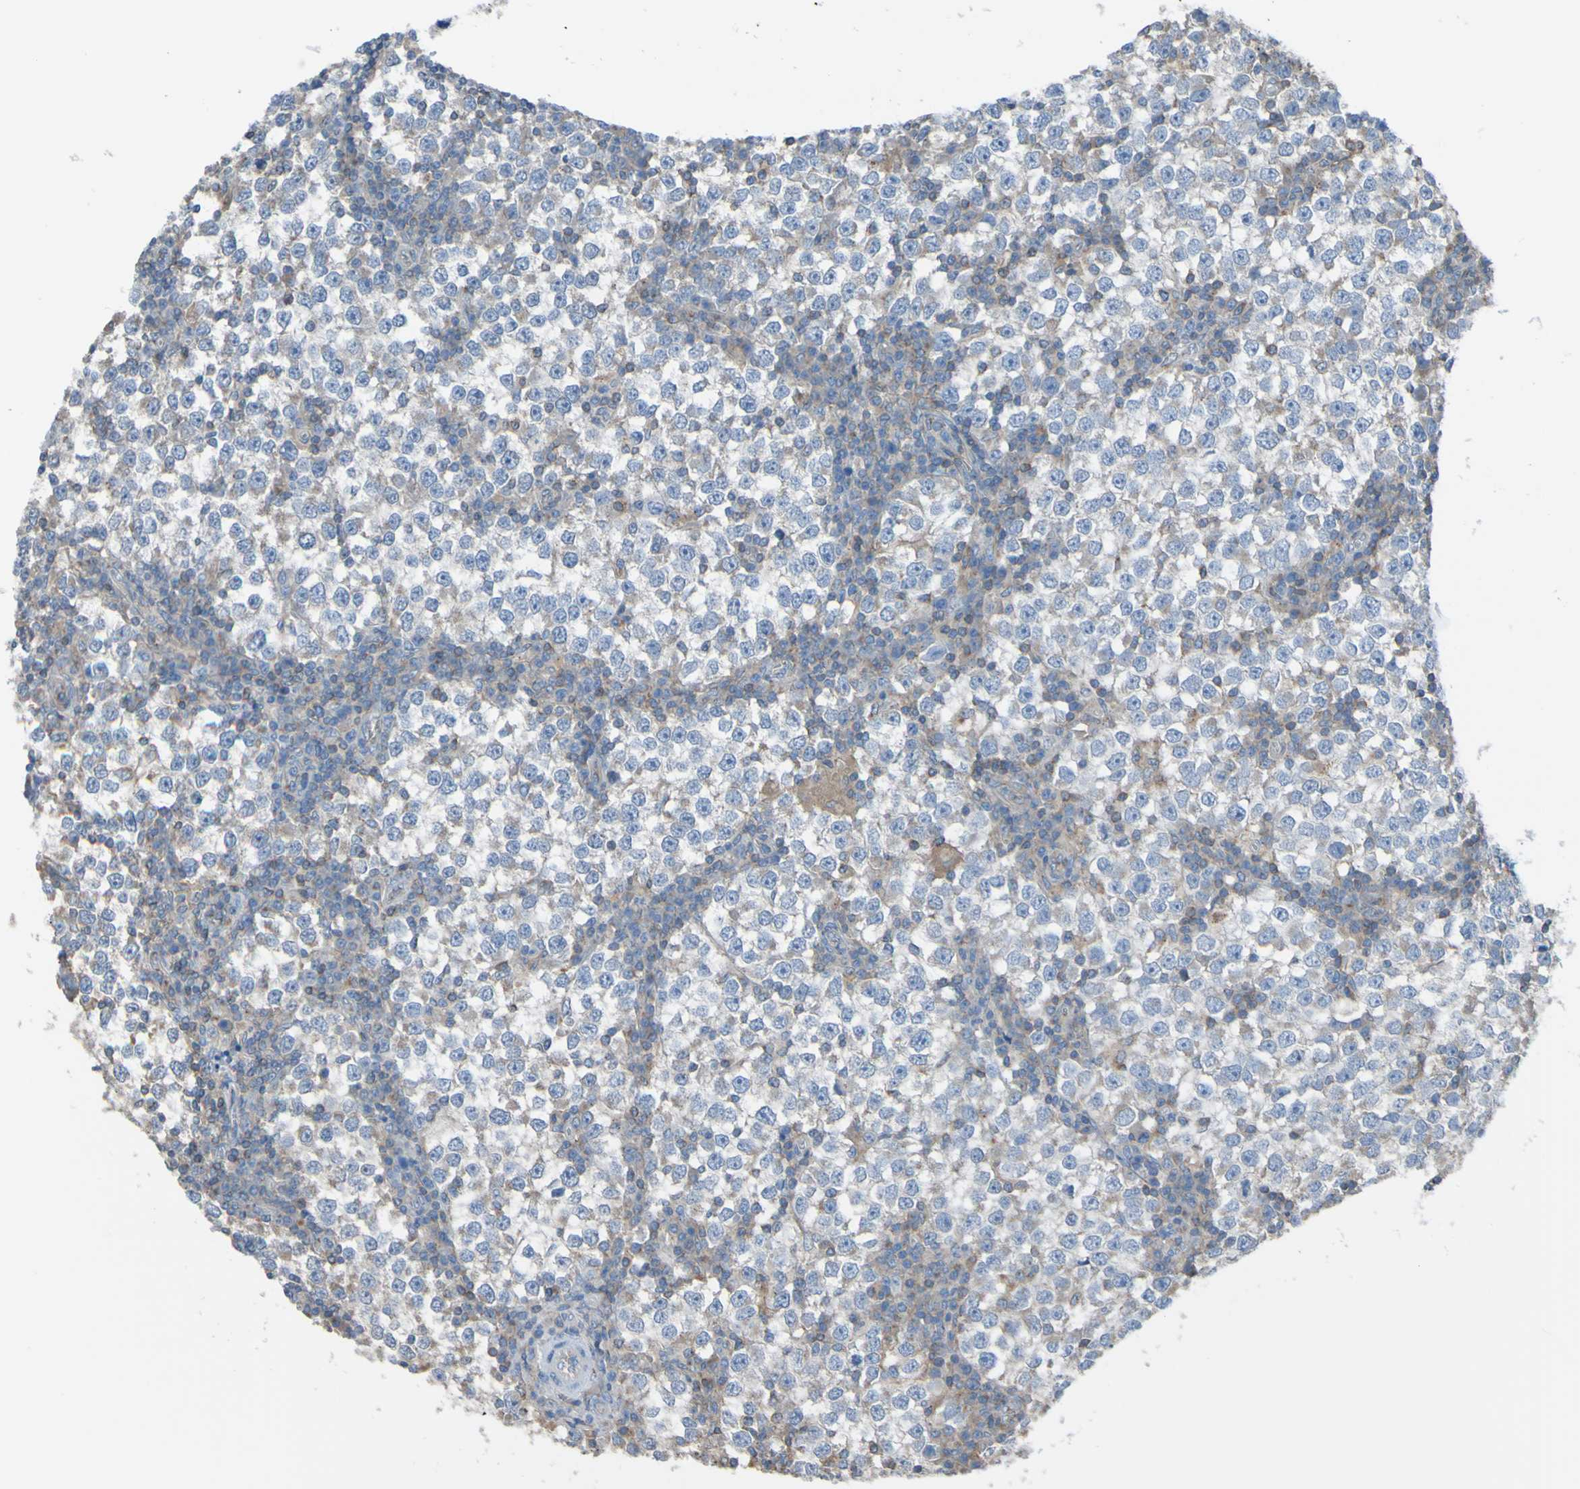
{"staining": {"intensity": "moderate", "quantity": "<25%", "location": "cytoplasmic/membranous"}, "tissue": "testis cancer", "cell_type": "Tumor cells", "image_type": "cancer", "snomed": [{"axis": "morphology", "description": "Seminoma, NOS"}, {"axis": "topography", "description": "Testis"}], "caption": "Testis cancer stained with DAB immunohistochemistry demonstrates low levels of moderate cytoplasmic/membranous staining in about <25% of tumor cells.", "gene": "MINAR1", "patient": {"sex": "male", "age": 65}}